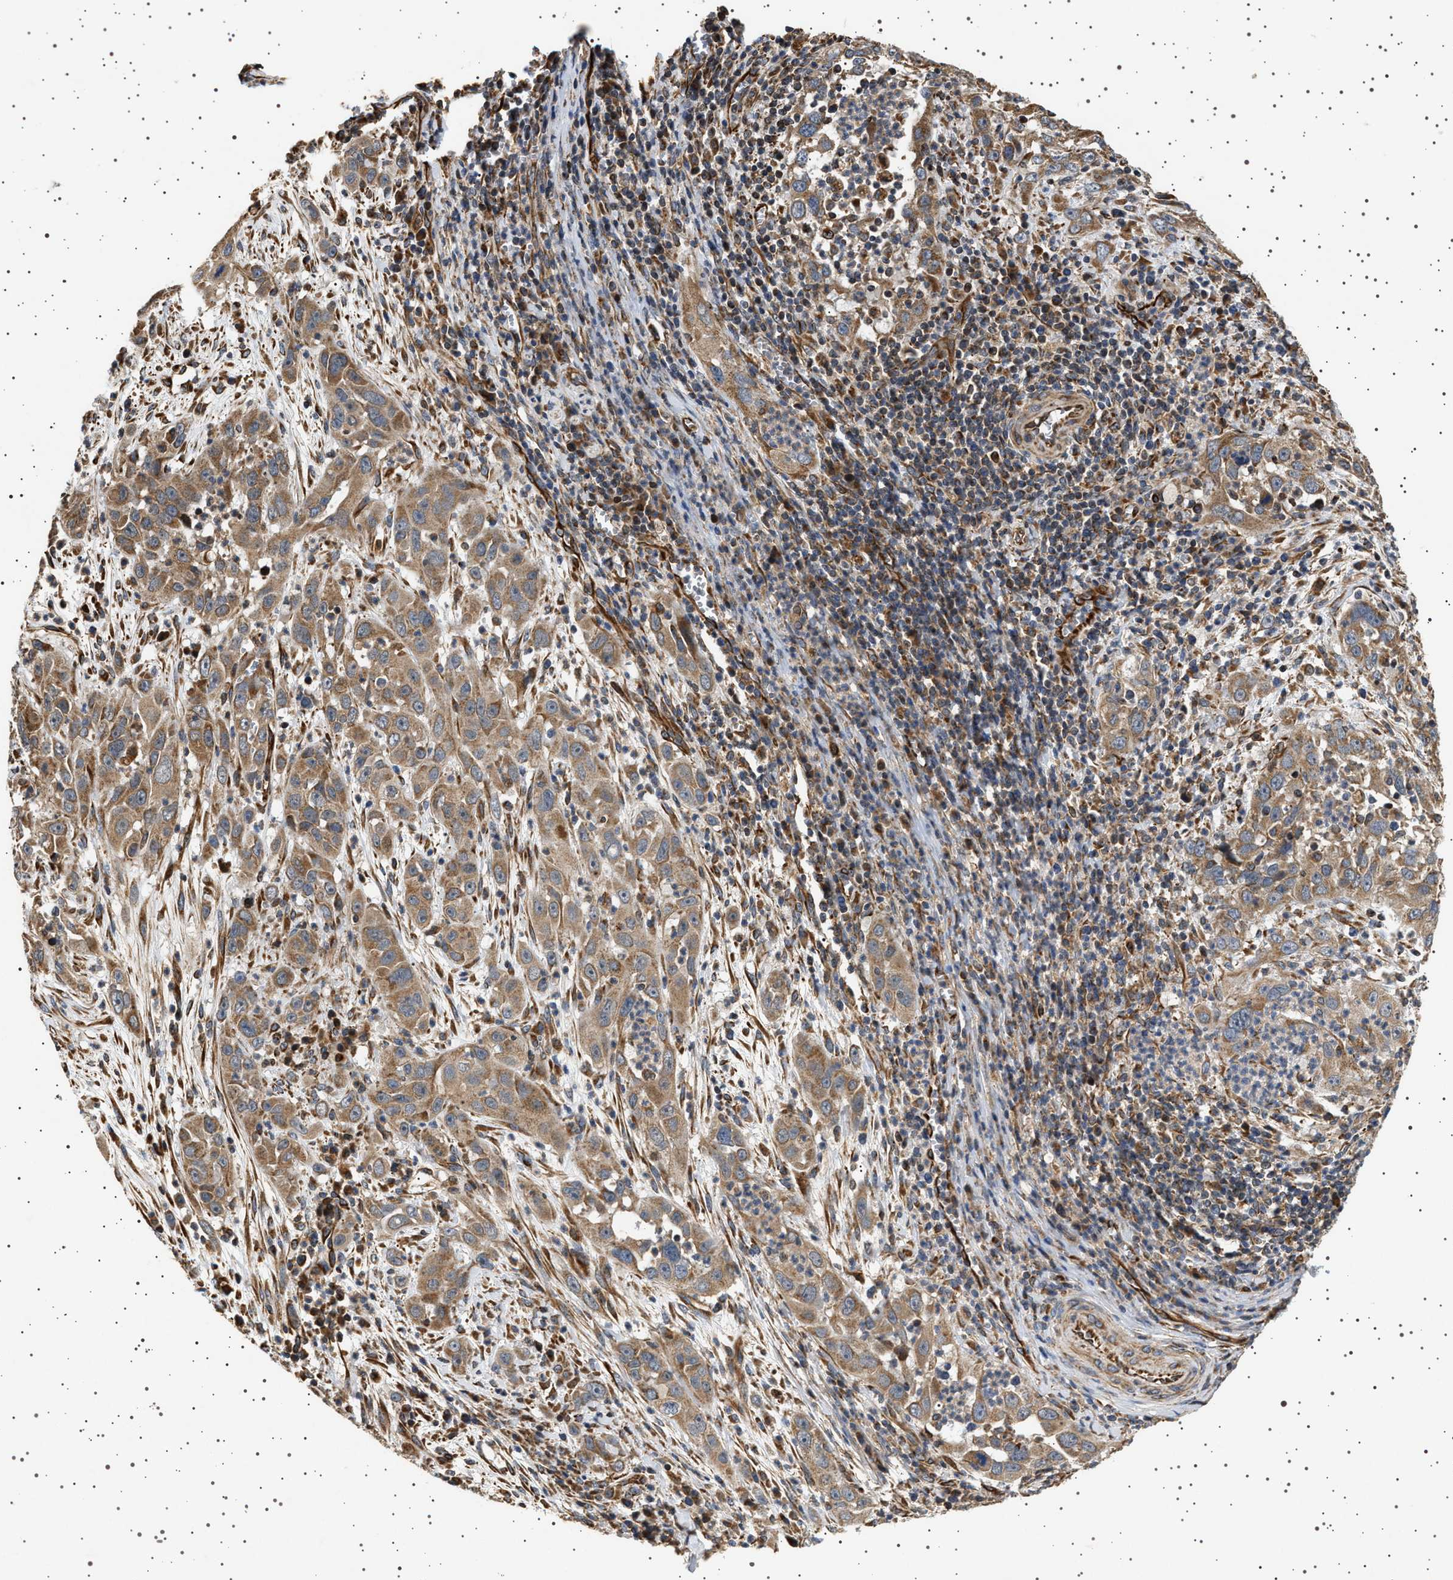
{"staining": {"intensity": "moderate", "quantity": ">75%", "location": "cytoplasmic/membranous"}, "tissue": "cervical cancer", "cell_type": "Tumor cells", "image_type": "cancer", "snomed": [{"axis": "morphology", "description": "Squamous cell carcinoma, NOS"}, {"axis": "topography", "description": "Cervix"}], "caption": "Immunohistochemistry (IHC) photomicrograph of human cervical cancer (squamous cell carcinoma) stained for a protein (brown), which exhibits medium levels of moderate cytoplasmic/membranous staining in approximately >75% of tumor cells.", "gene": "TRUB2", "patient": {"sex": "female", "age": 32}}